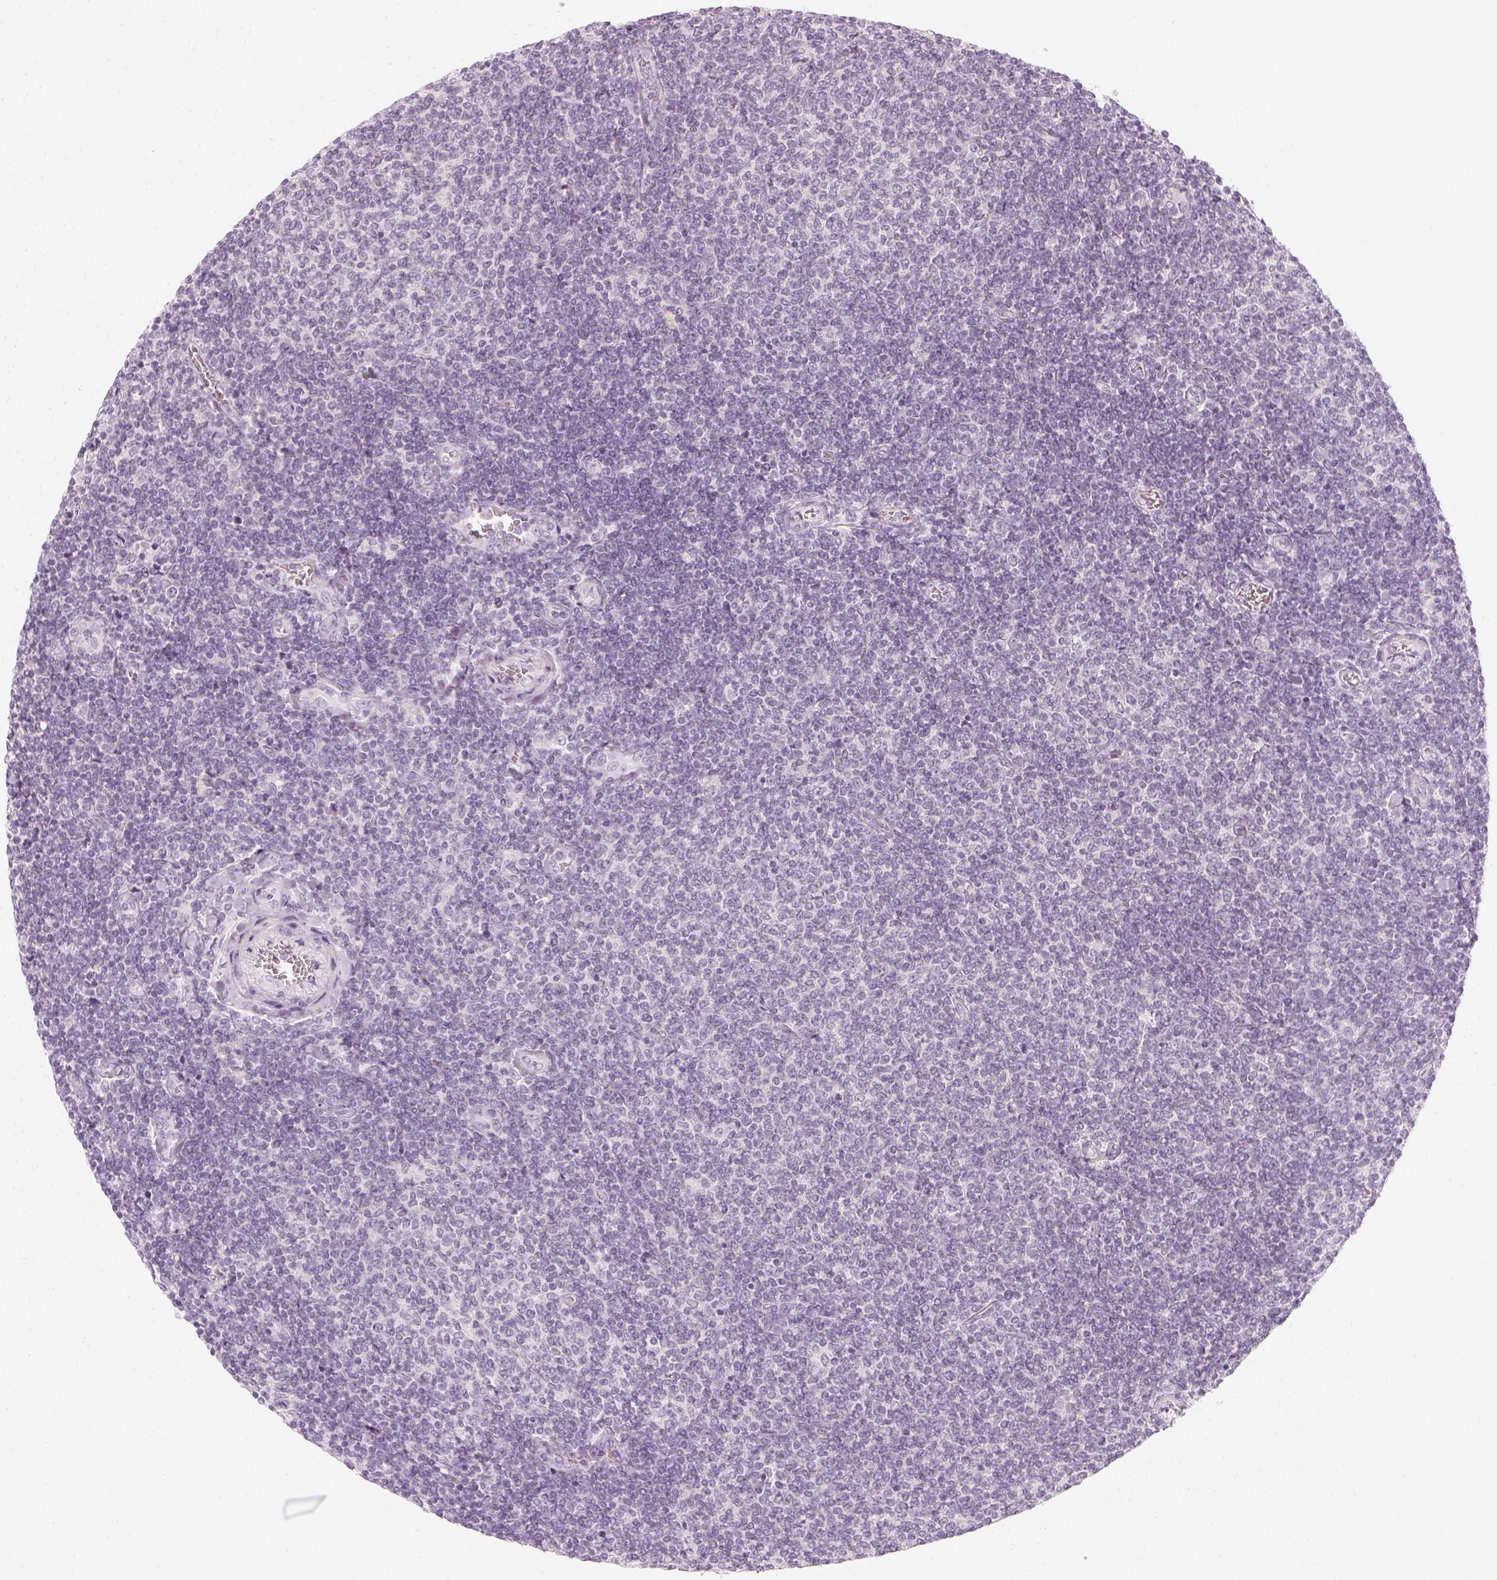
{"staining": {"intensity": "negative", "quantity": "none", "location": "none"}, "tissue": "lymphoma", "cell_type": "Tumor cells", "image_type": "cancer", "snomed": [{"axis": "morphology", "description": "Malignant lymphoma, non-Hodgkin's type, Low grade"}, {"axis": "topography", "description": "Lymph node"}], "caption": "Tumor cells are negative for protein expression in human lymphoma.", "gene": "KRT25", "patient": {"sex": "male", "age": 52}}